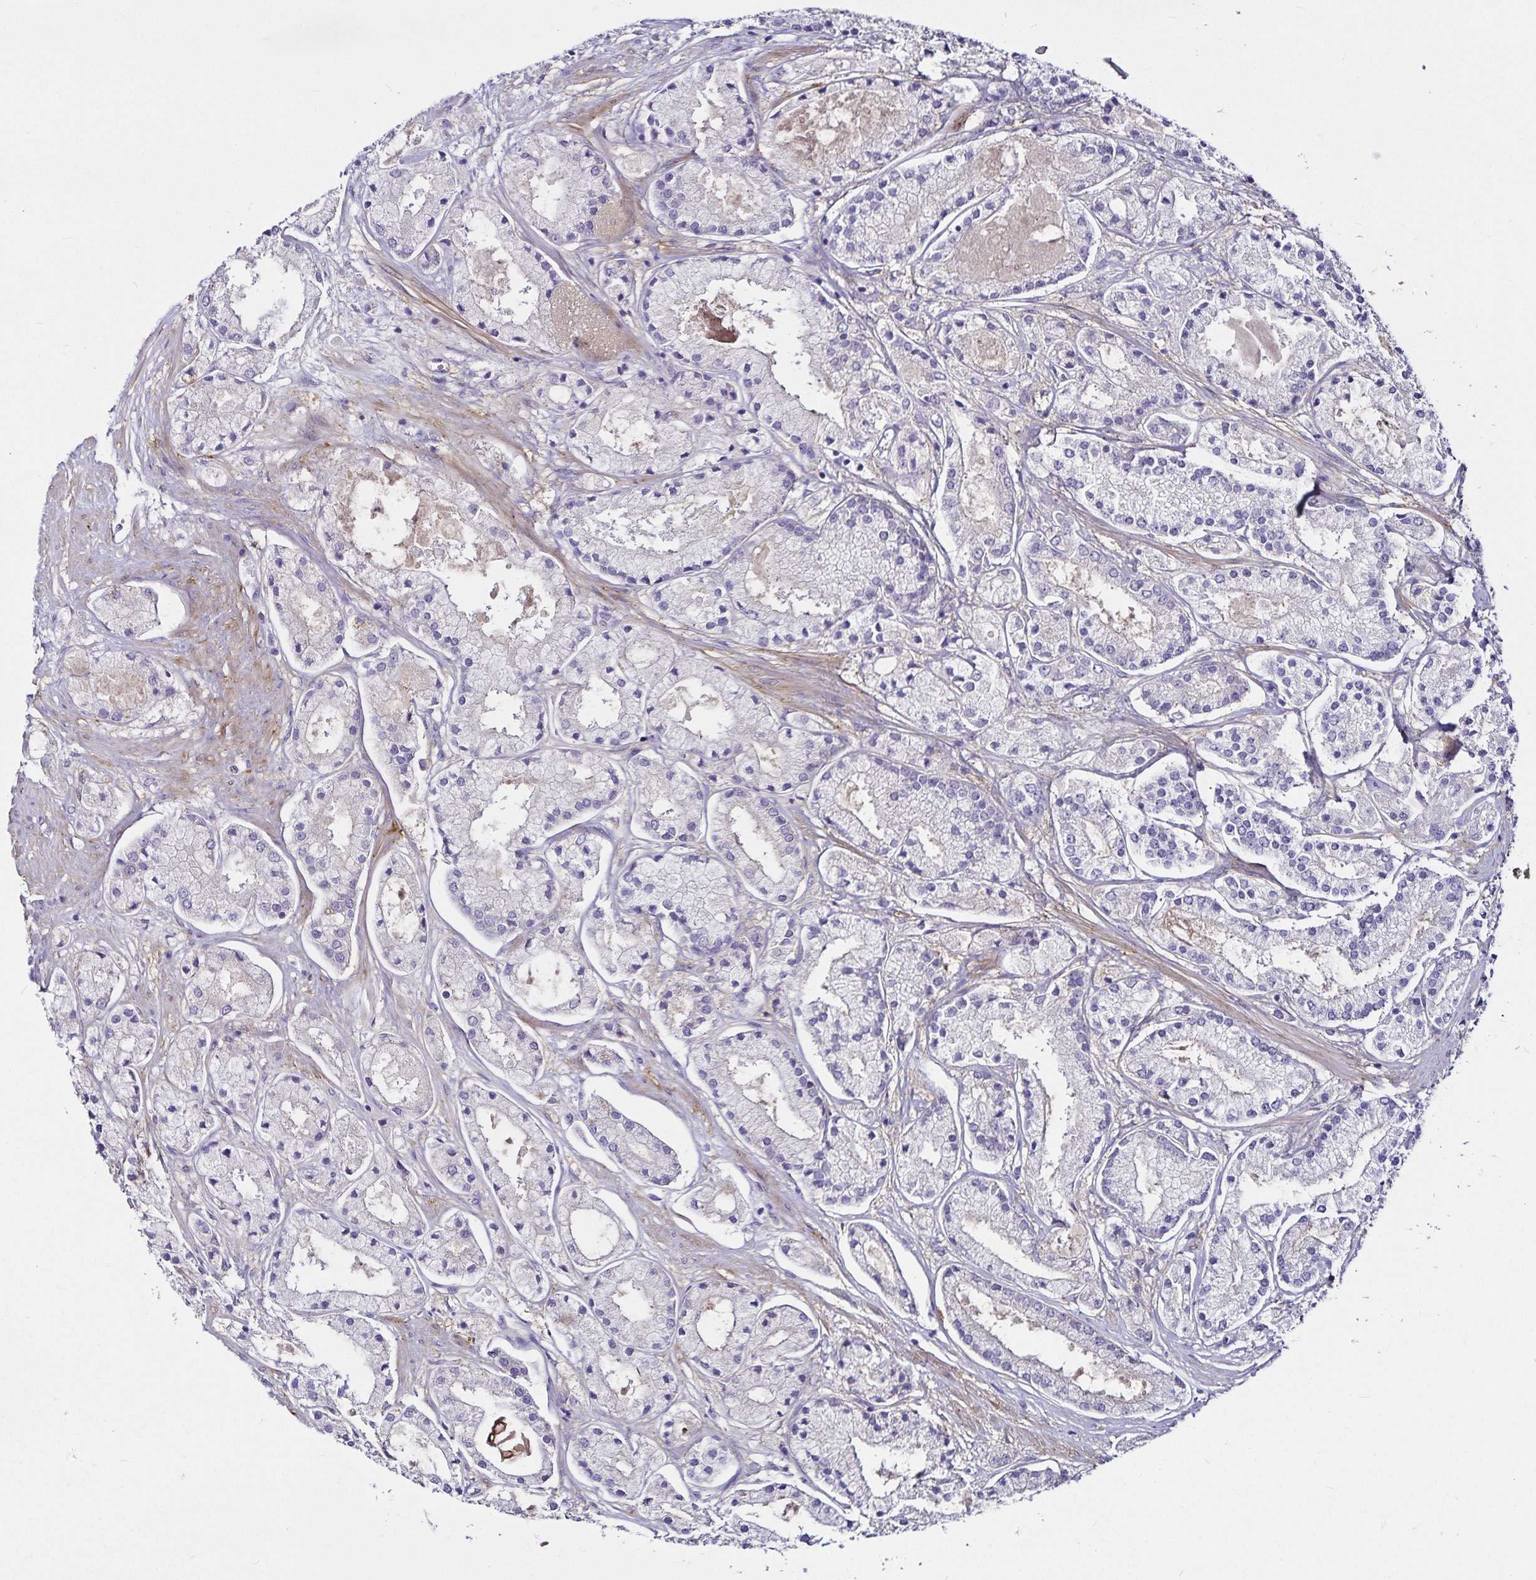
{"staining": {"intensity": "negative", "quantity": "none", "location": "none"}, "tissue": "prostate cancer", "cell_type": "Tumor cells", "image_type": "cancer", "snomed": [{"axis": "morphology", "description": "Adenocarcinoma, High grade"}, {"axis": "topography", "description": "Prostate"}], "caption": "The IHC histopathology image has no significant positivity in tumor cells of high-grade adenocarcinoma (prostate) tissue.", "gene": "GNG12", "patient": {"sex": "male", "age": 67}}